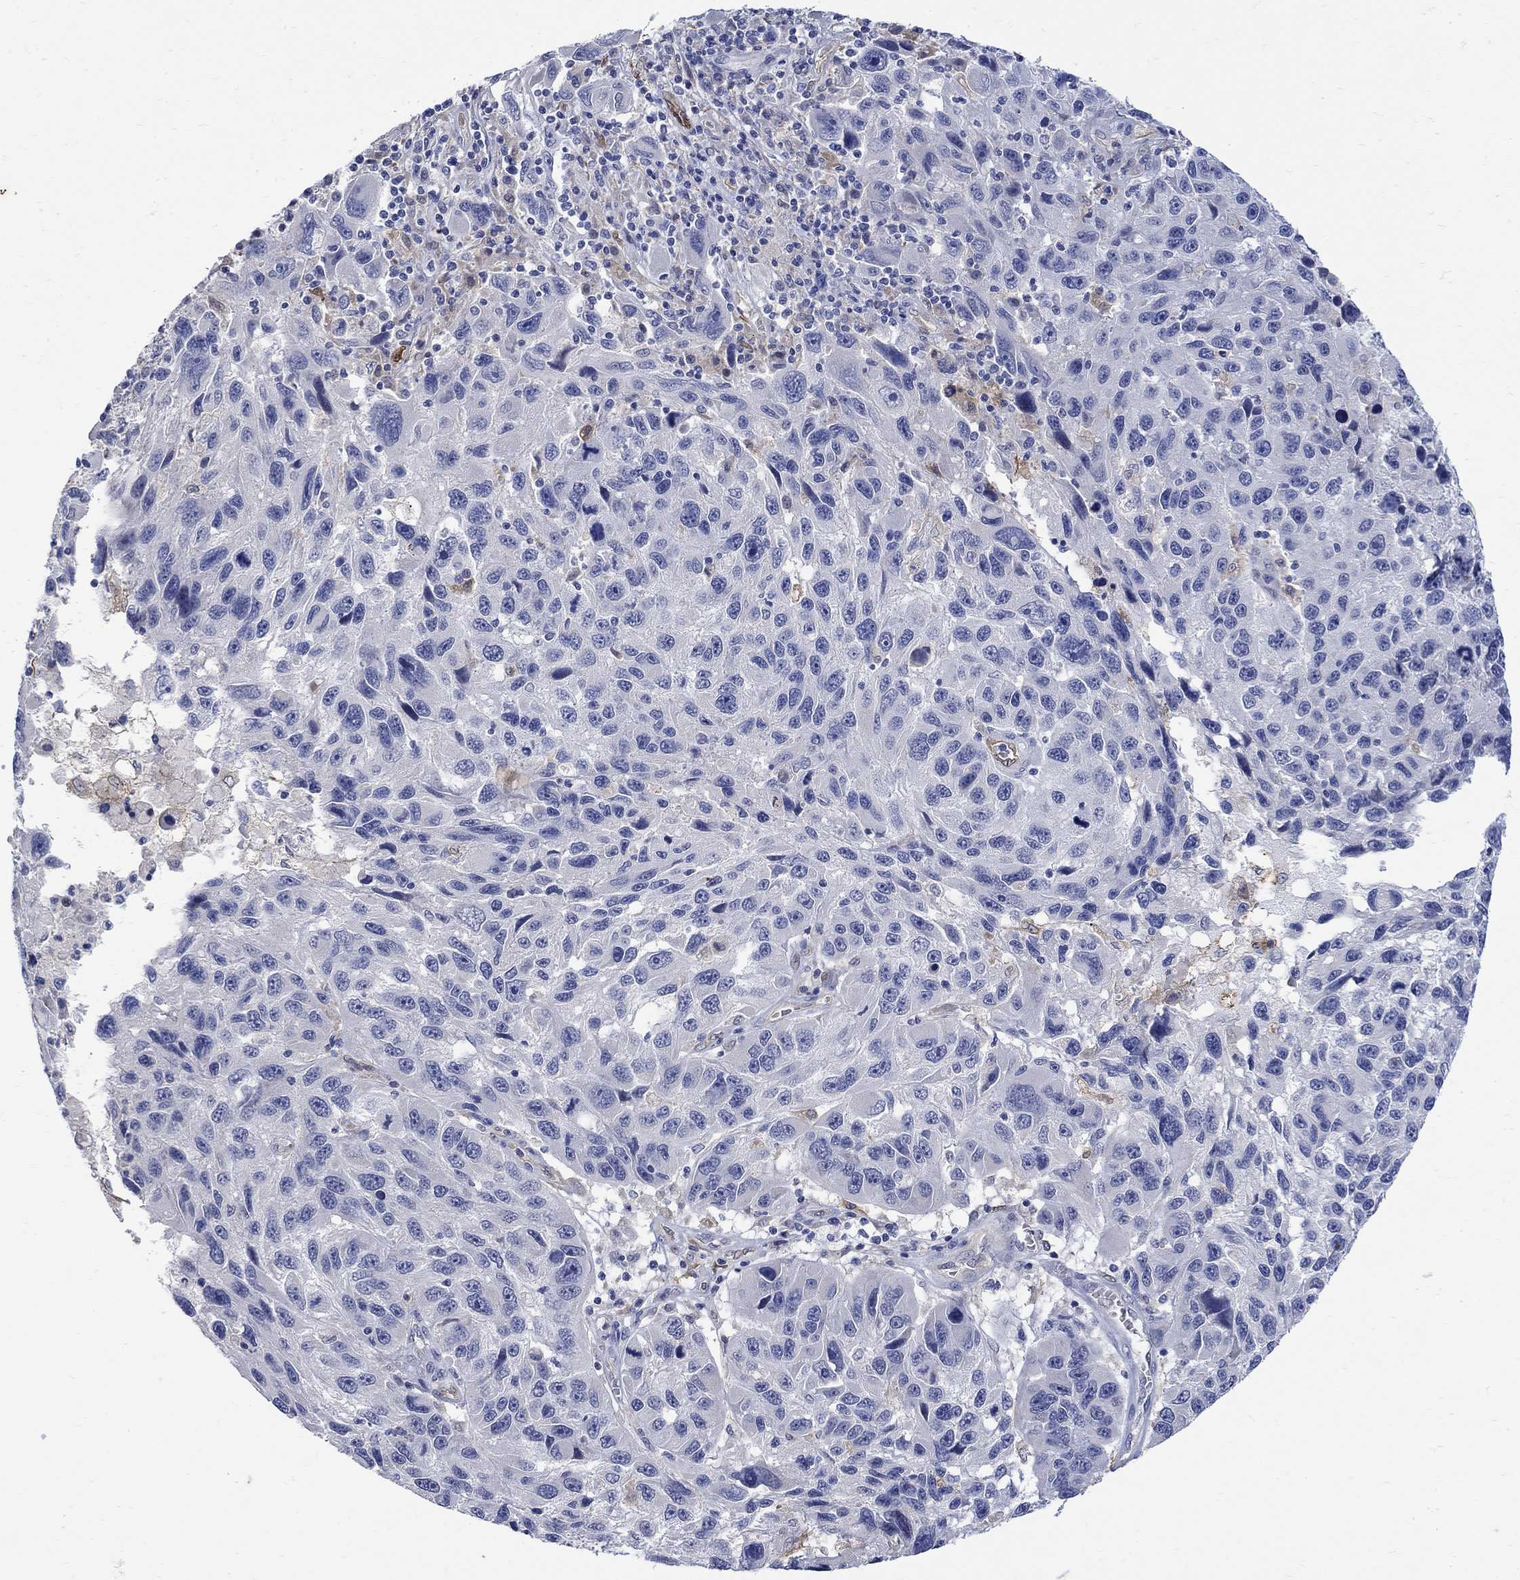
{"staining": {"intensity": "negative", "quantity": "none", "location": "none"}, "tissue": "melanoma", "cell_type": "Tumor cells", "image_type": "cancer", "snomed": [{"axis": "morphology", "description": "Malignant melanoma, NOS"}, {"axis": "topography", "description": "Skin"}], "caption": "Malignant melanoma was stained to show a protein in brown. There is no significant positivity in tumor cells.", "gene": "TGM2", "patient": {"sex": "male", "age": 53}}